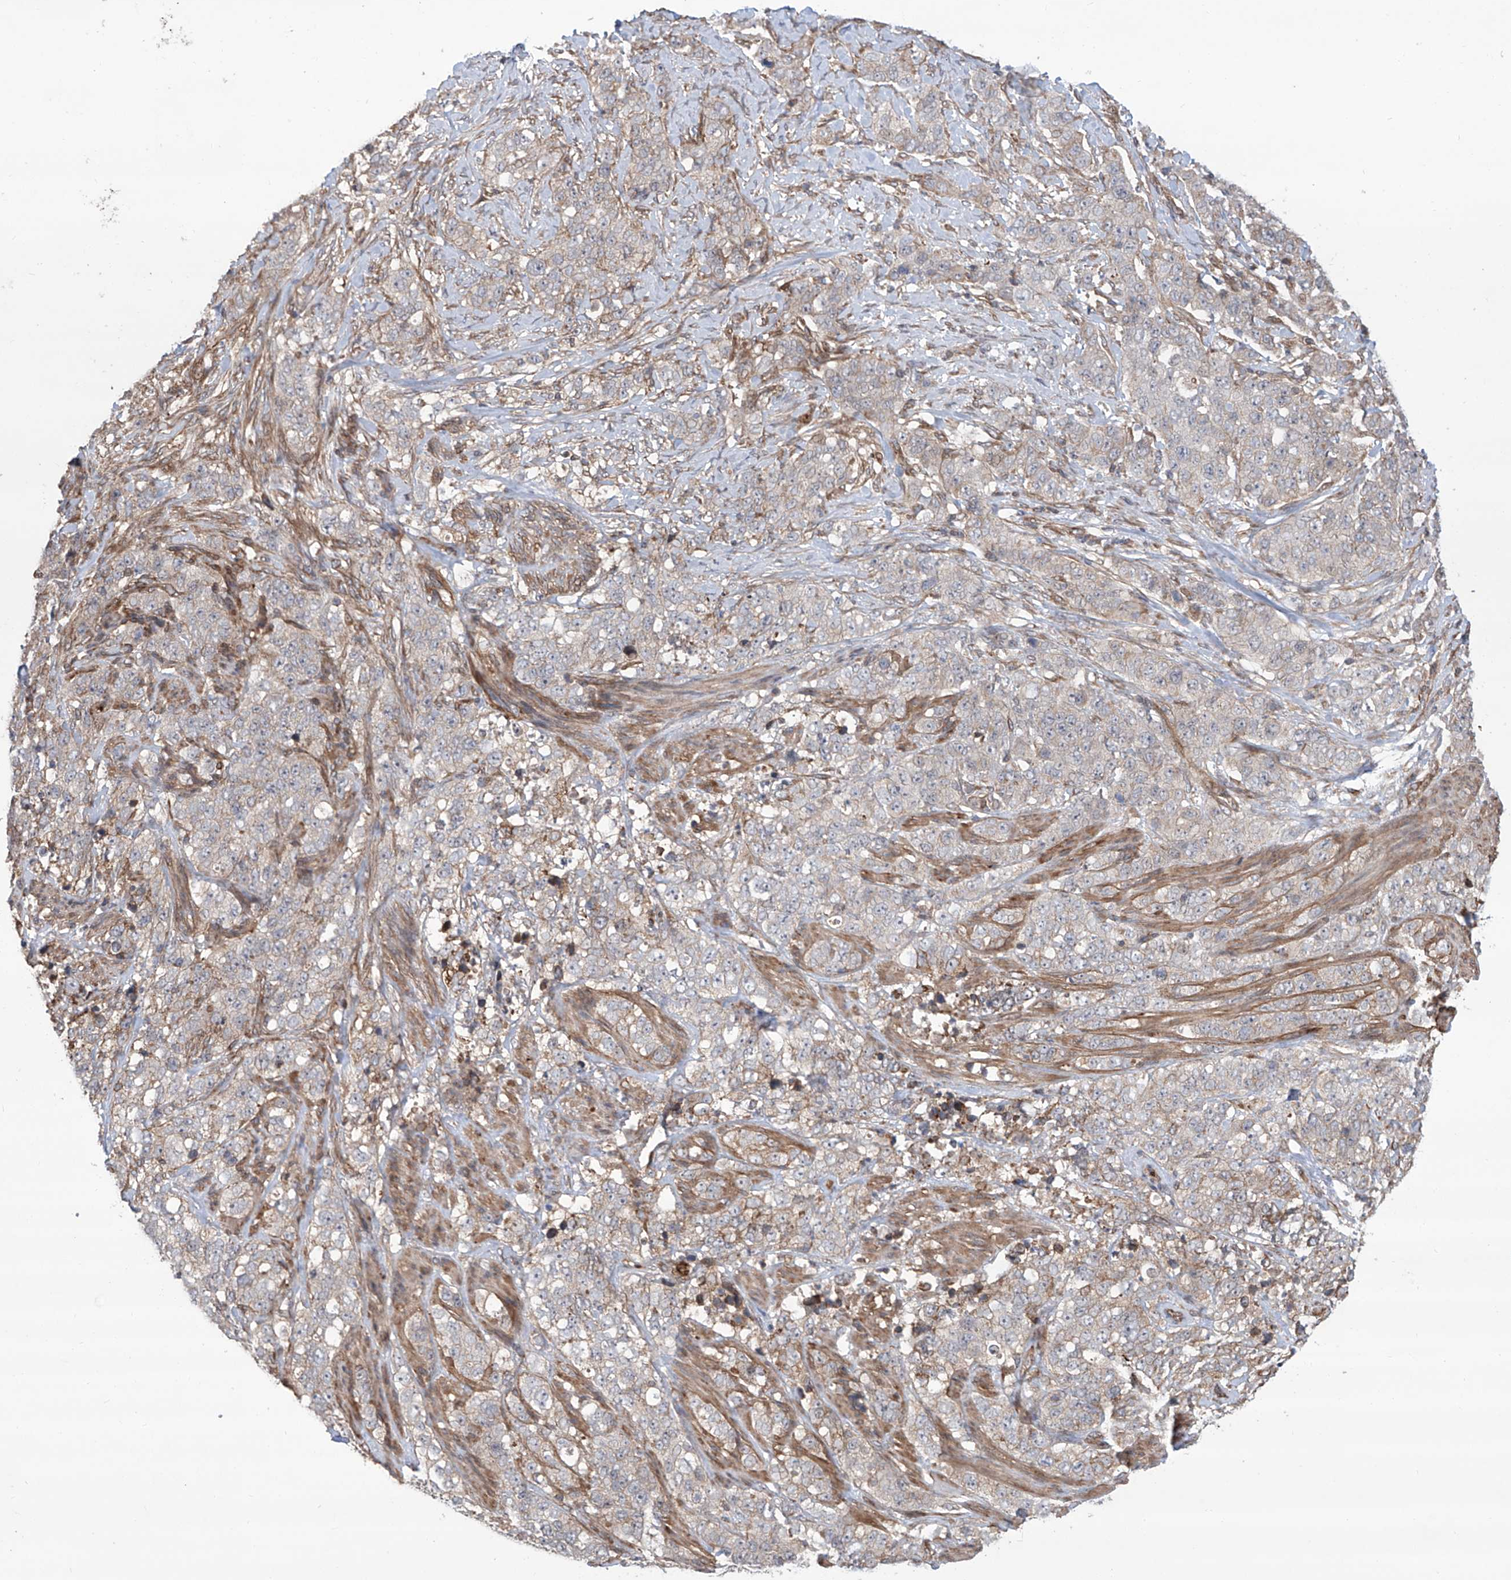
{"staining": {"intensity": "weak", "quantity": "<25%", "location": "cytoplasmic/membranous"}, "tissue": "stomach cancer", "cell_type": "Tumor cells", "image_type": "cancer", "snomed": [{"axis": "morphology", "description": "Adenocarcinoma, NOS"}, {"axis": "topography", "description": "Stomach"}], "caption": "A photomicrograph of adenocarcinoma (stomach) stained for a protein exhibits no brown staining in tumor cells.", "gene": "APAF1", "patient": {"sex": "male", "age": 48}}